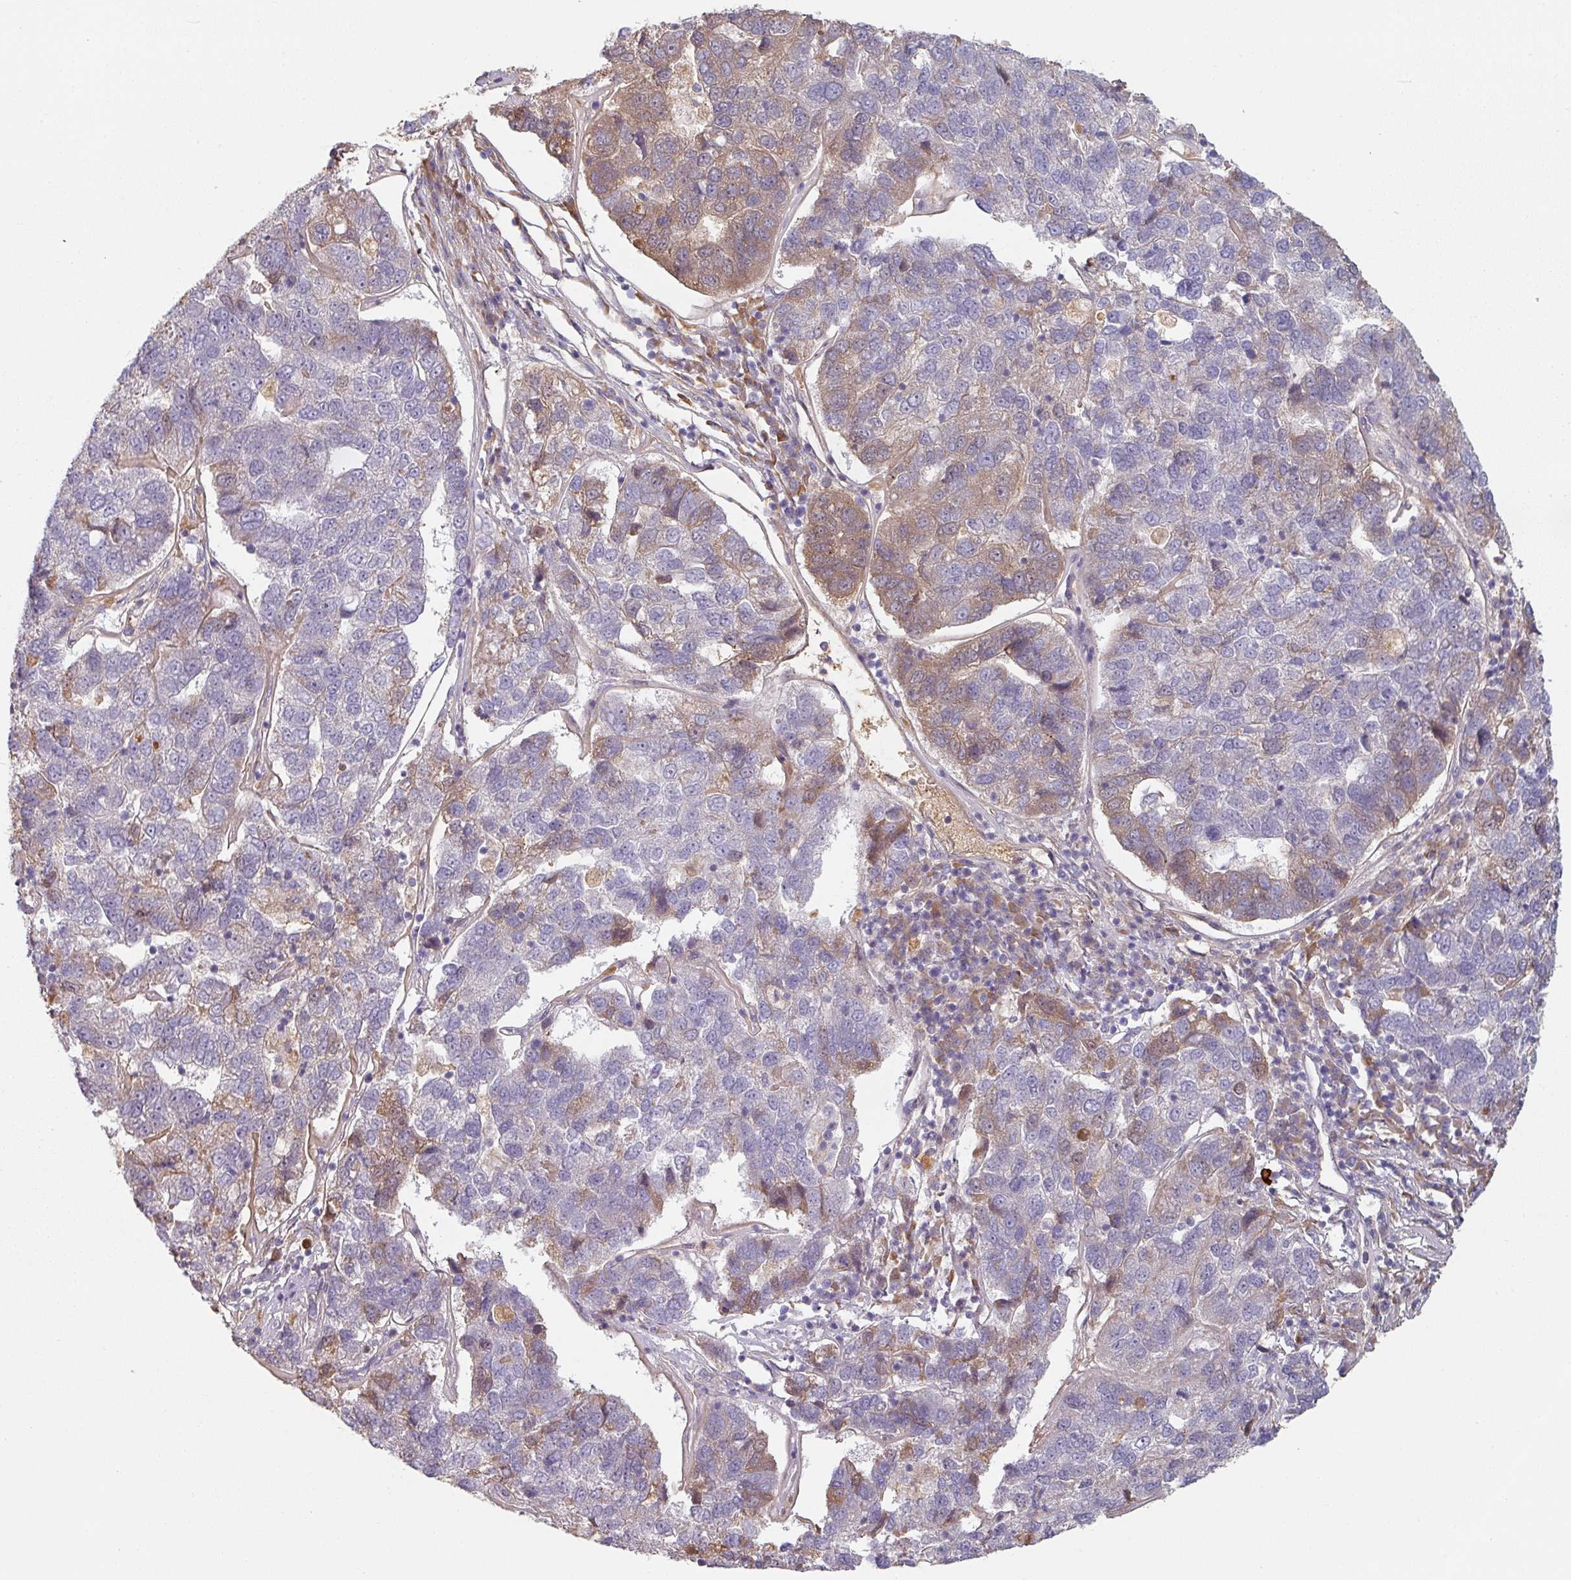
{"staining": {"intensity": "moderate", "quantity": "<25%", "location": "cytoplasmic/membranous"}, "tissue": "pancreatic cancer", "cell_type": "Tumor cells", "image_type": "cancer", "snomed": [{"axis": "morphology", "description": "Adenocarcinoma, NOS"}, {"axis": "topography", "description": "Pancreas"}], "caption": "Protein staining by immunohistochemistry reveals moderate cytoplasmic/membranous staining in approximately <25% of tumor cells in pancreatic adenocarcinoma. The protein is shown in brown color, while the nuclei are stained blue.", "gene": "CEP78", "patient": {"sex": "female", "age": 61}}